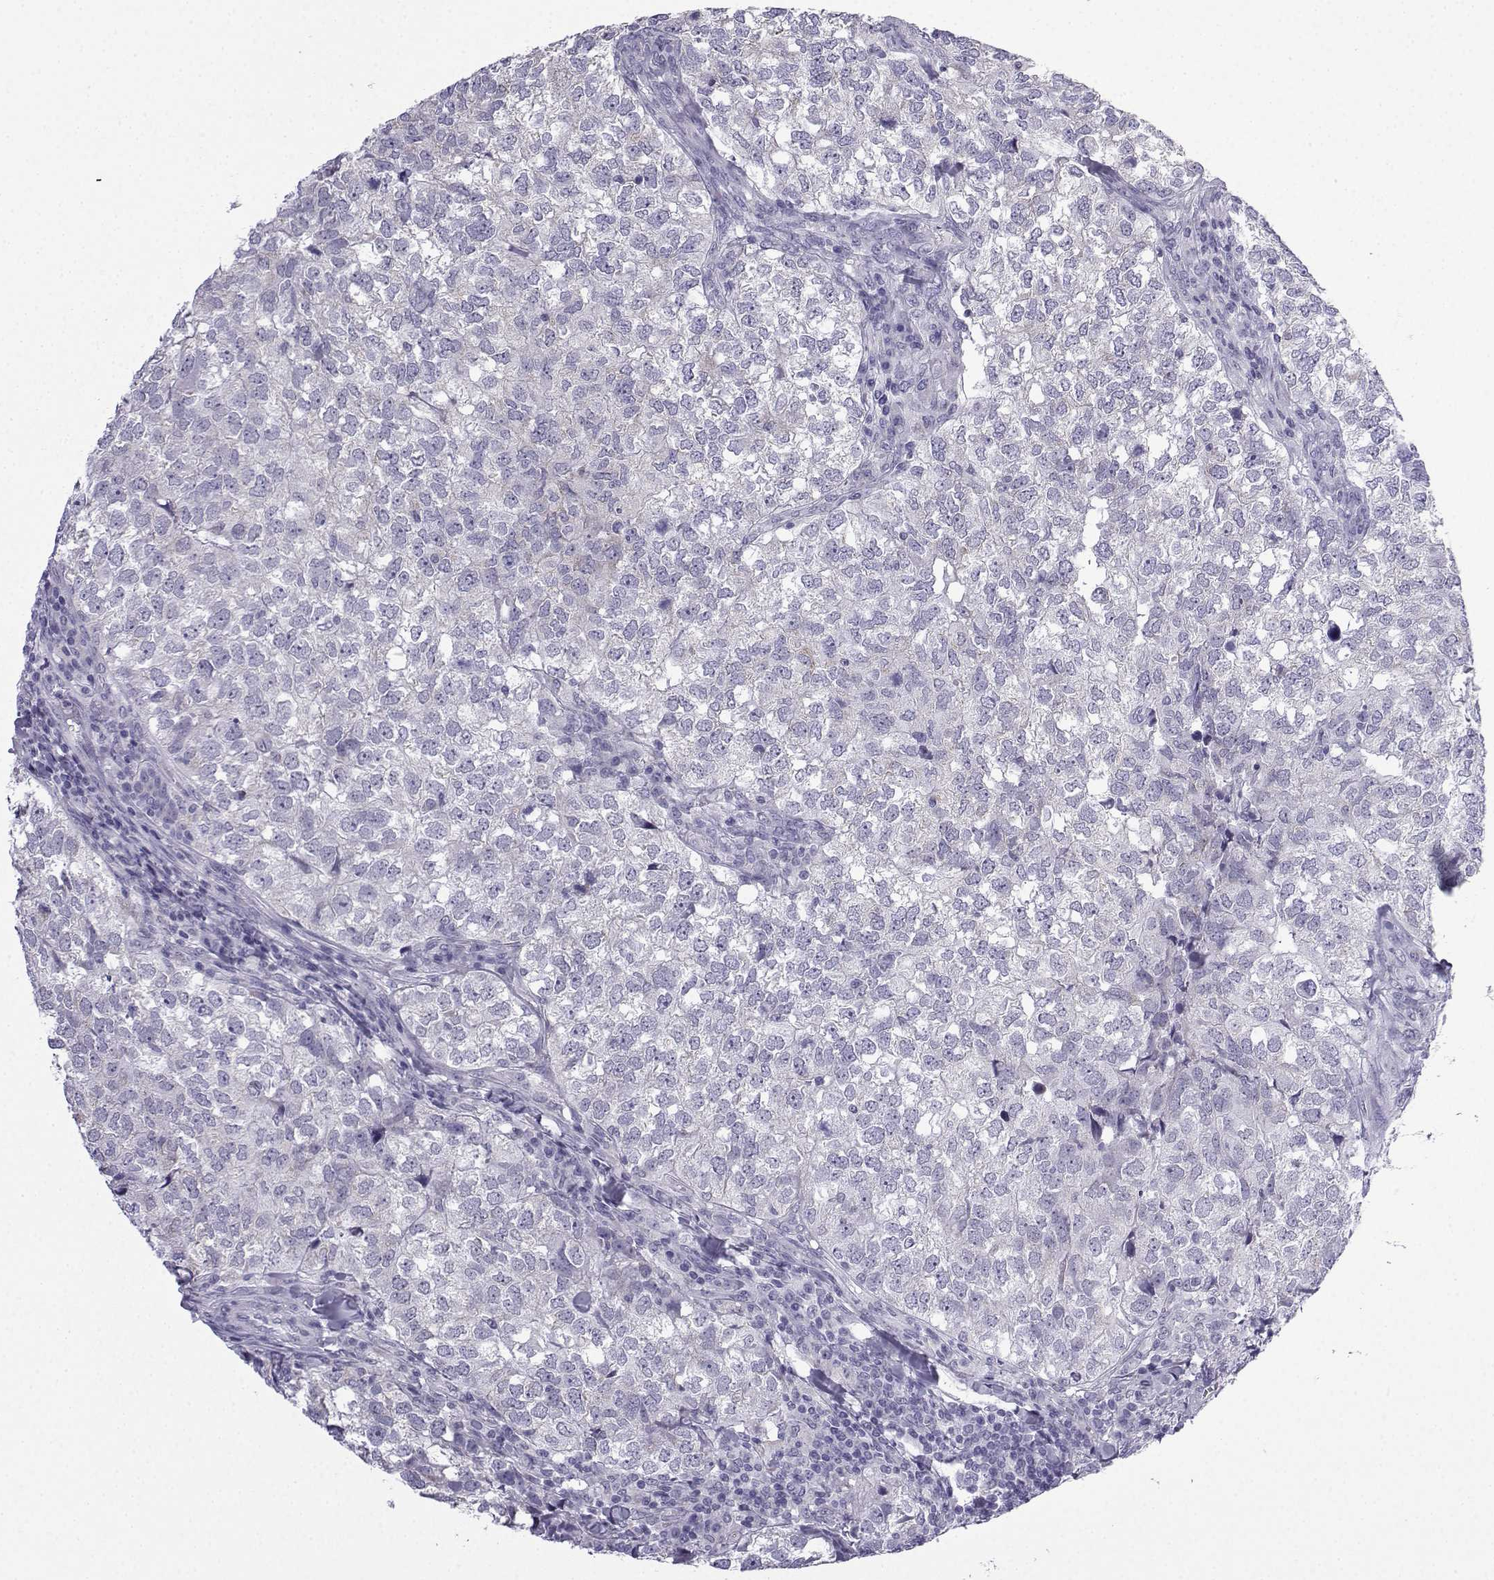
{"staining": {"intensity": "negative", "quantity": "none", "location": "none"}, "tissue": "breast cancer", "cell_type": "Tumor cells", "image_type": "cancer", "snomed": [{"axis": "morphology", "description": "Duct carcinoma"}, {"axis": "topography", "description": "Breast"}], "caption": "Photomicrograph shows no significant protein positivity in tumor cells of breast cancer (infiltrating ductal carcinoma).", "gene": "ACRBP", "patient": {"sex": "female", "age": 30}}